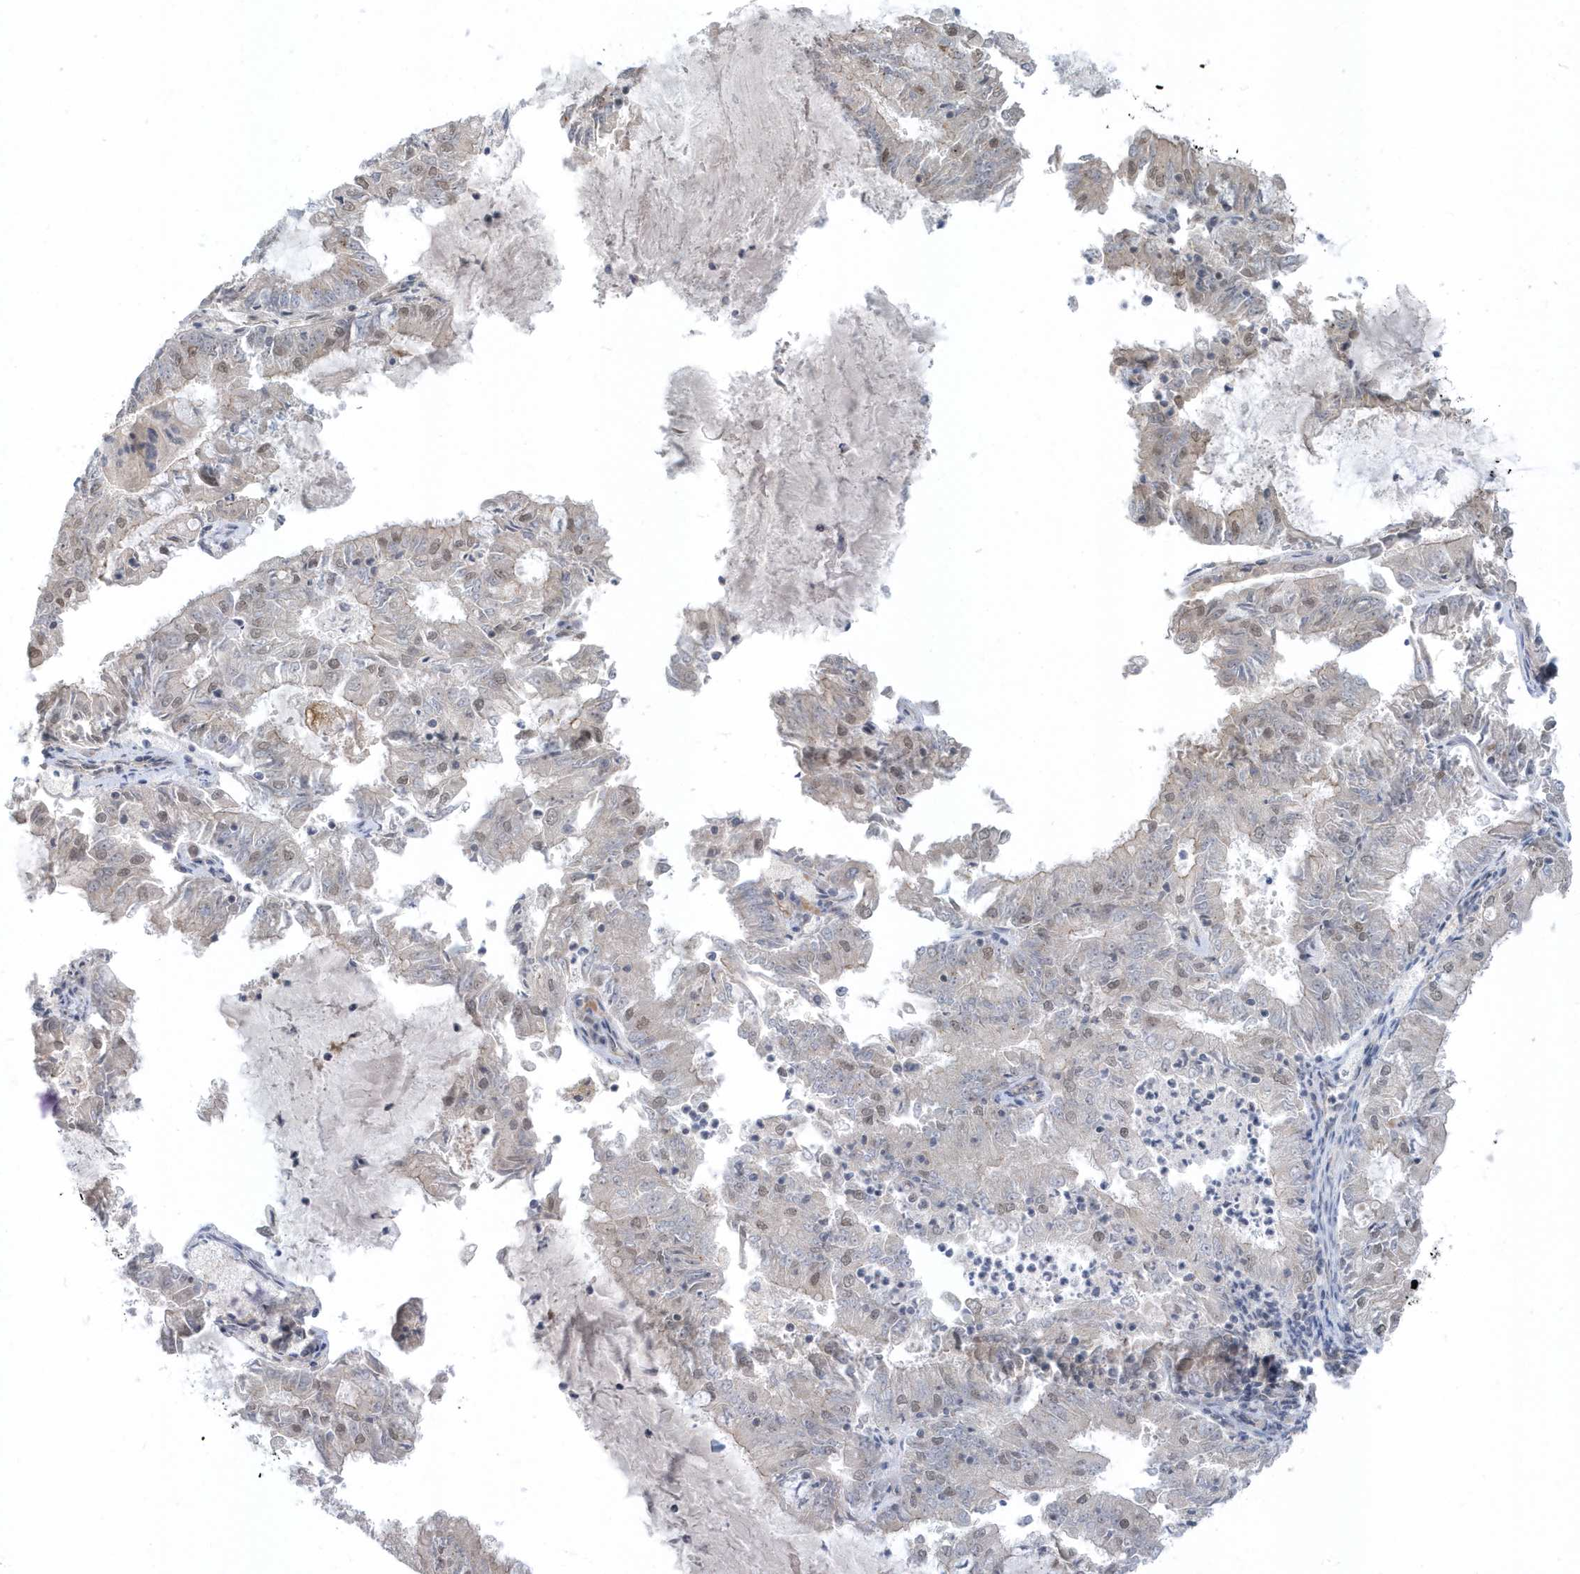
{"staining": {"intensity": "weak", "quantity": "<25%", "location": "nuclear"}, "tissue": "endometrial cancer", "cell_type": "Tumor cells", "image_type": "cancer", "snomed": [{"axis": "morphology", "description": "Adenocarcinoma, NOS"}, {"axis": "topography", "description": "Endometrium"}], "caption": "IHC image of neoplastic tissue: endometrial adenocarcinoma stained with DAB (3,3'-diaminobenzidine) demonstrates no significant protein positivity in tumor cells. (DAB (3,3'-diaminobenzidine) immunohistochemistry (IHC) visualized using brightfield microscopy, high magnification).", "gene": "USP53", "patient": {"sex": "female", "age": 57}}